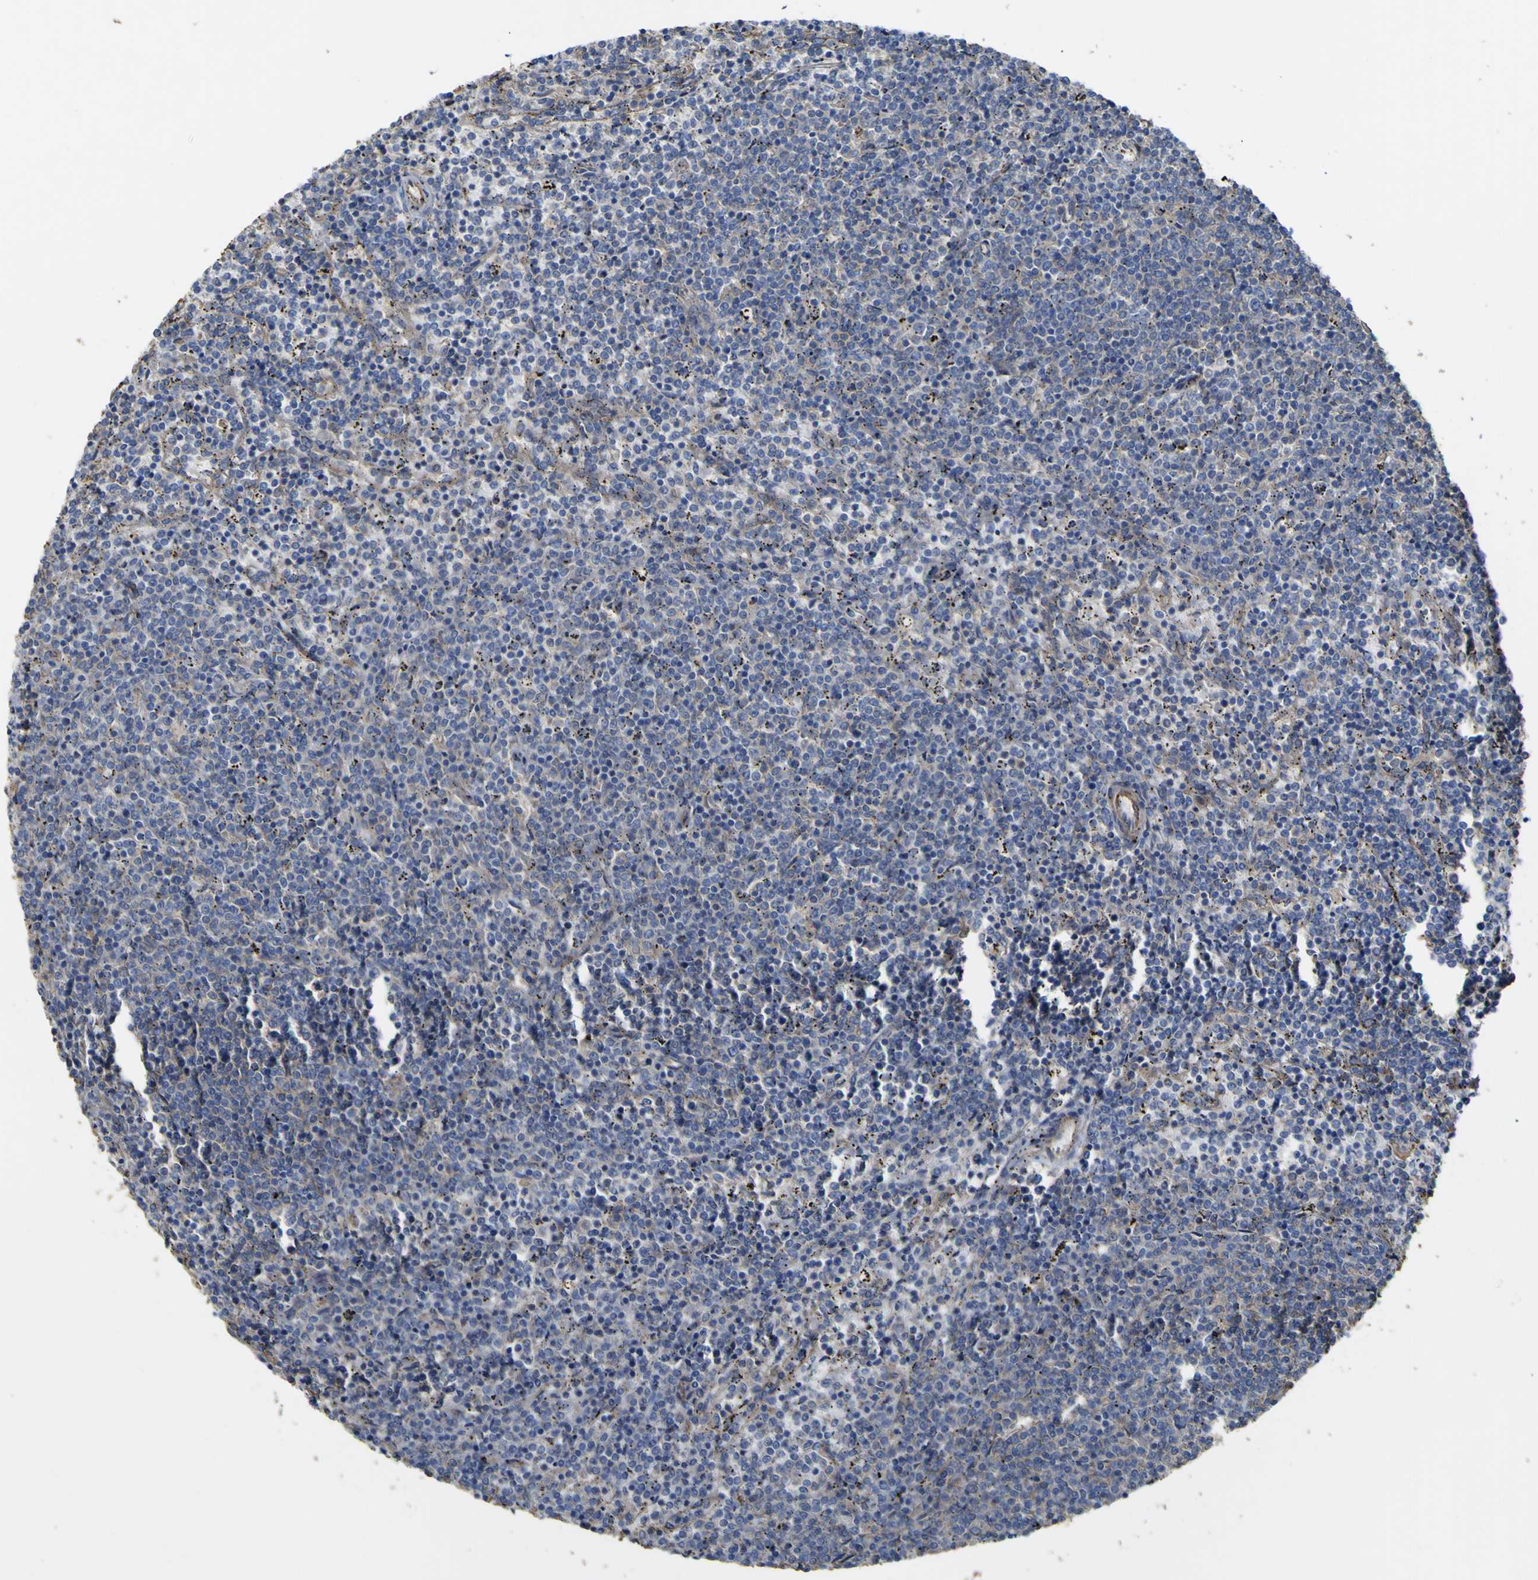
{"staining": {"intensity": "weak", "quantity": "<25%", "location": "cytoplasmic/membranous"}, "tissue": "lymphoma", "cell_type": "Tumor cells", "image_type": "cancer", "snomed": [{"axis": "morphology", "description": "Hodgkin's disease, NOS"}, {"axis": "topography", "description": "Lymph node"}], "caption": "DAB immunohistochemical staining of Hodgkin's disease reveals no significant staining in tumor cells.", "gene": "TNFSF15", "patient": {"sex": "male", "age": 46}}